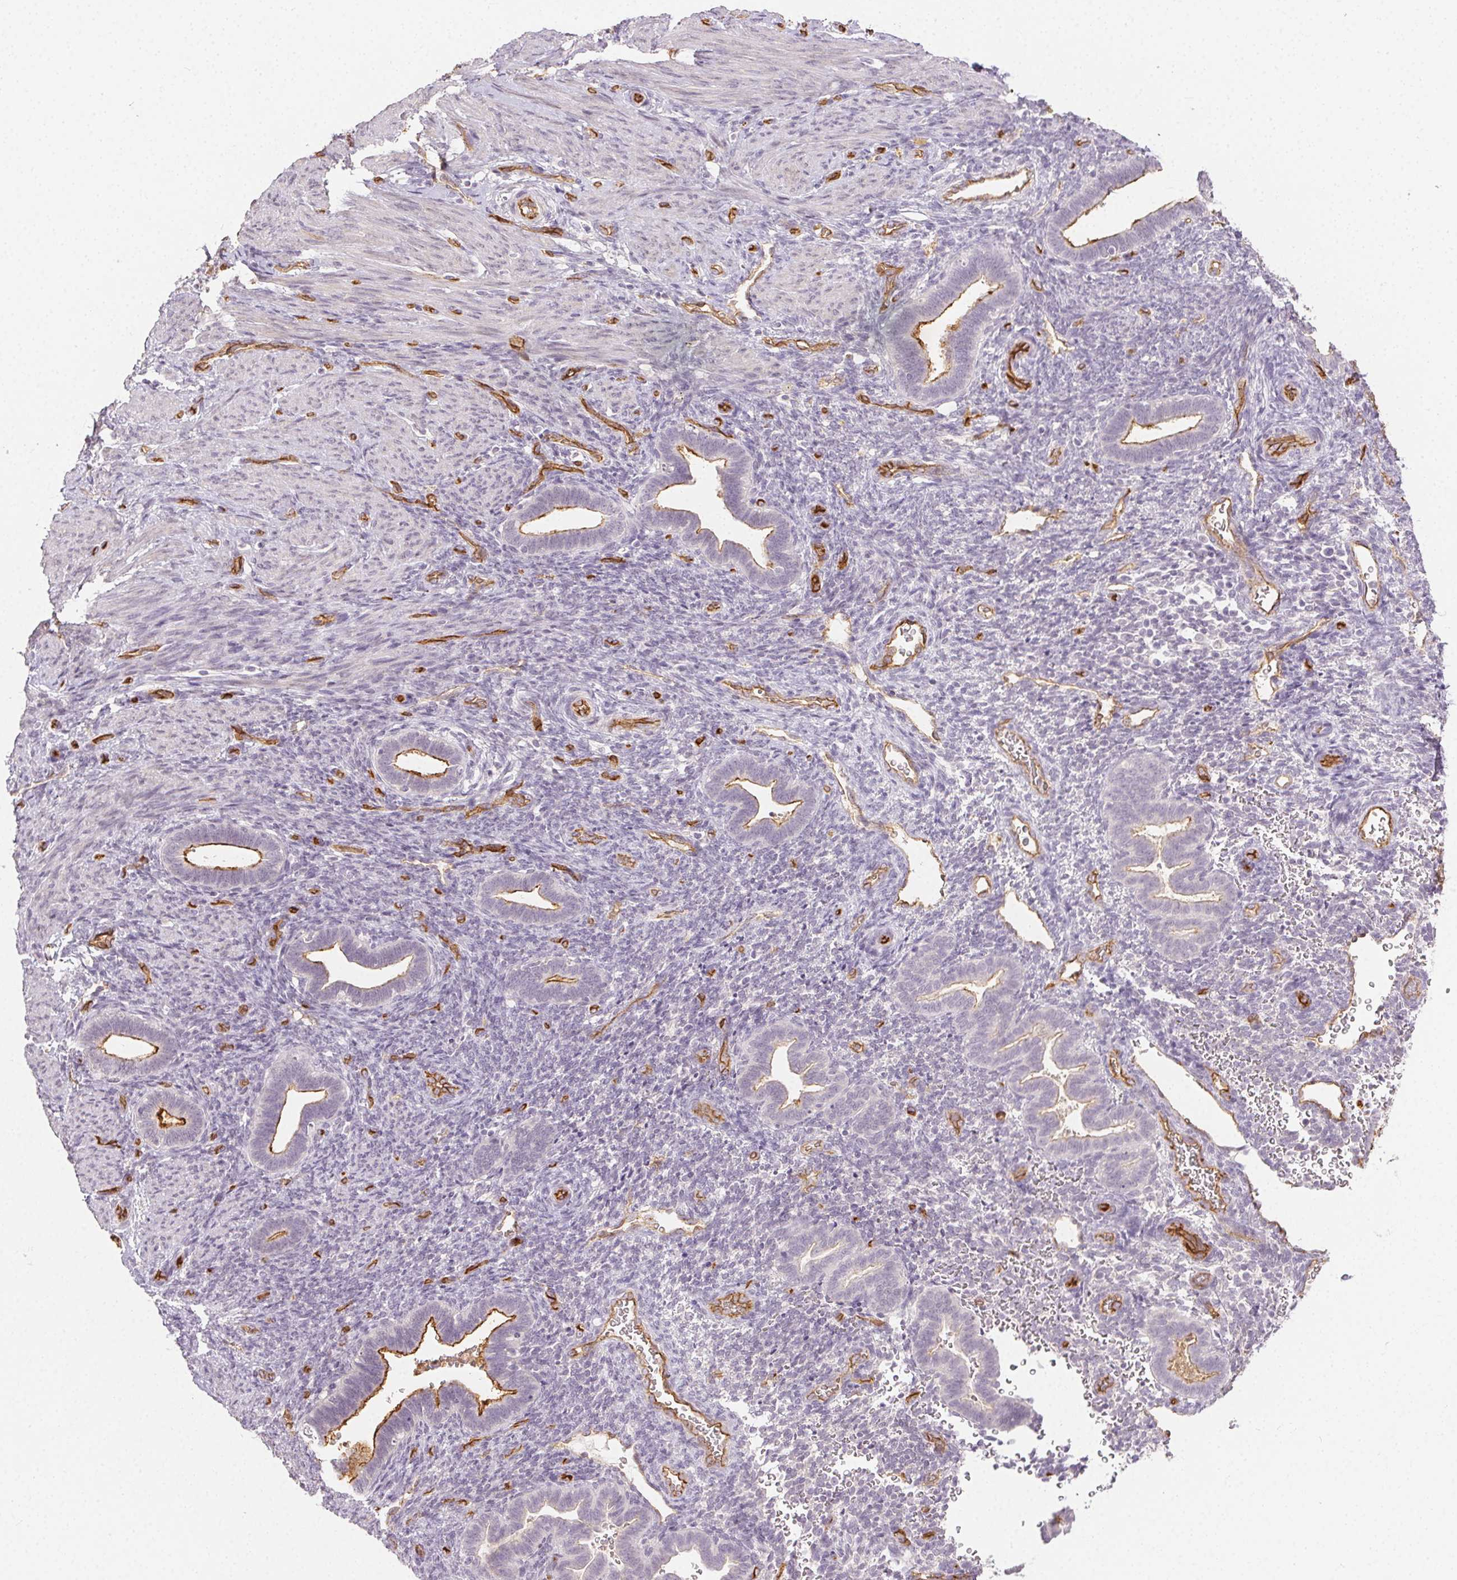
{"staining": {"intensity": "negative", "quantity": "none", "location": "none"}, "tissue": "endometrium", "cell_type": "Cells in endometrial stroma", "image_type": "normal", "snomed": [{"axis": "morphology", "description": "Normal tissue, NOS"}, {"axis": "topography", "description": "Endometrium"}], "caption": "Micrograph shows no protein staining in cells in endometrial stroma of normal endometrium.", "gene": "PODXL", "patient": {"sex": "female", "age": 34}}